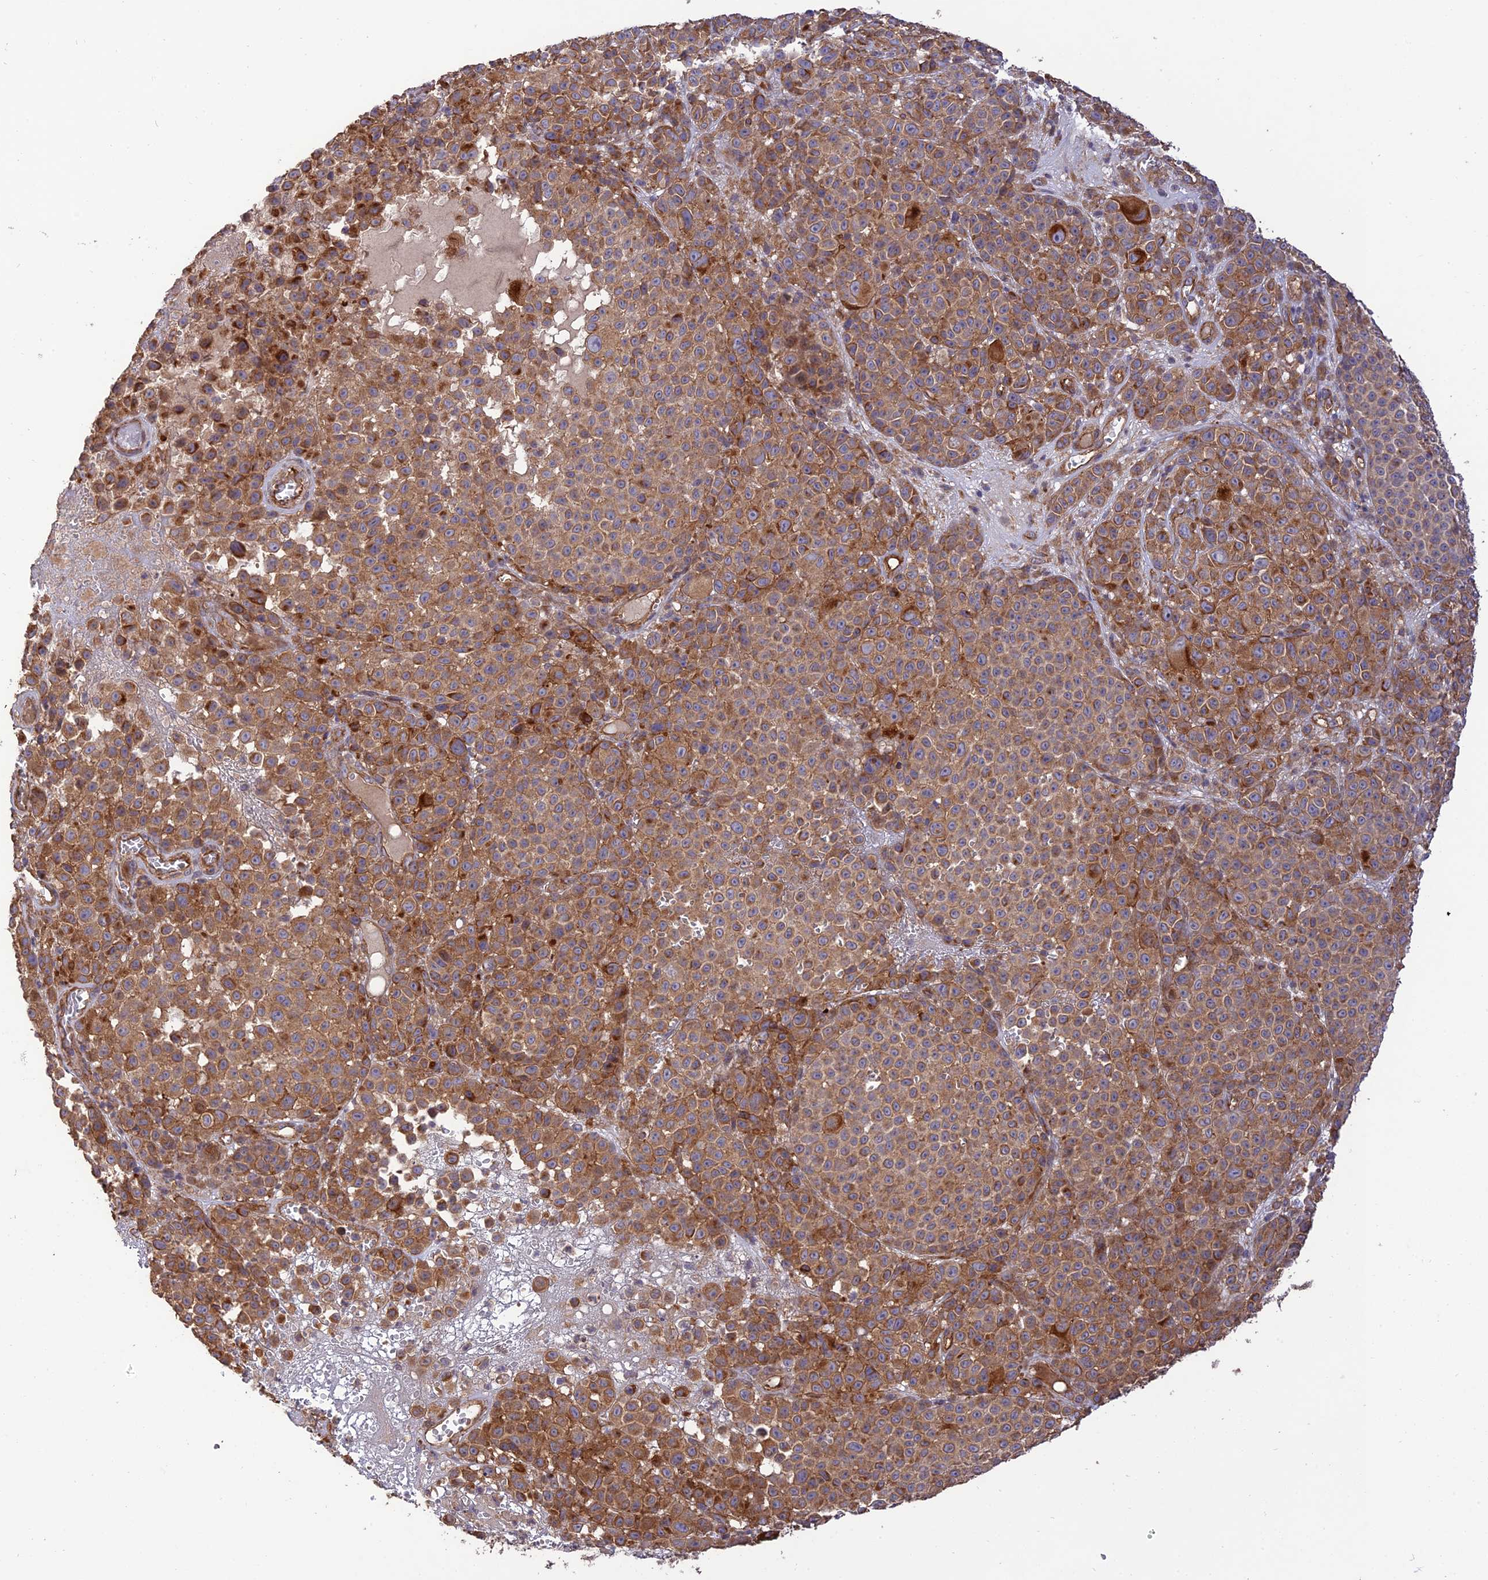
{"staining": {"intensity": "moderate", "quantity": ">75%", "location": "cytoplasmic/membranous"}, "tissue": "melanoma", "cell_type": "Tumor cells", "image_type": "cancer", "snomed": [{"axis": "morphology", "description": "Malignant melanoma, NOS"}, {"axis": "topography", "description": "Skin"}], "caption": "Tumor cells exhibit medium levels of moderate cytoplasmic/membranous positivity in about >75% of cells in melanoma.", "gene": "HOMER2", "patient": {"sex": "female", "age": 94}}